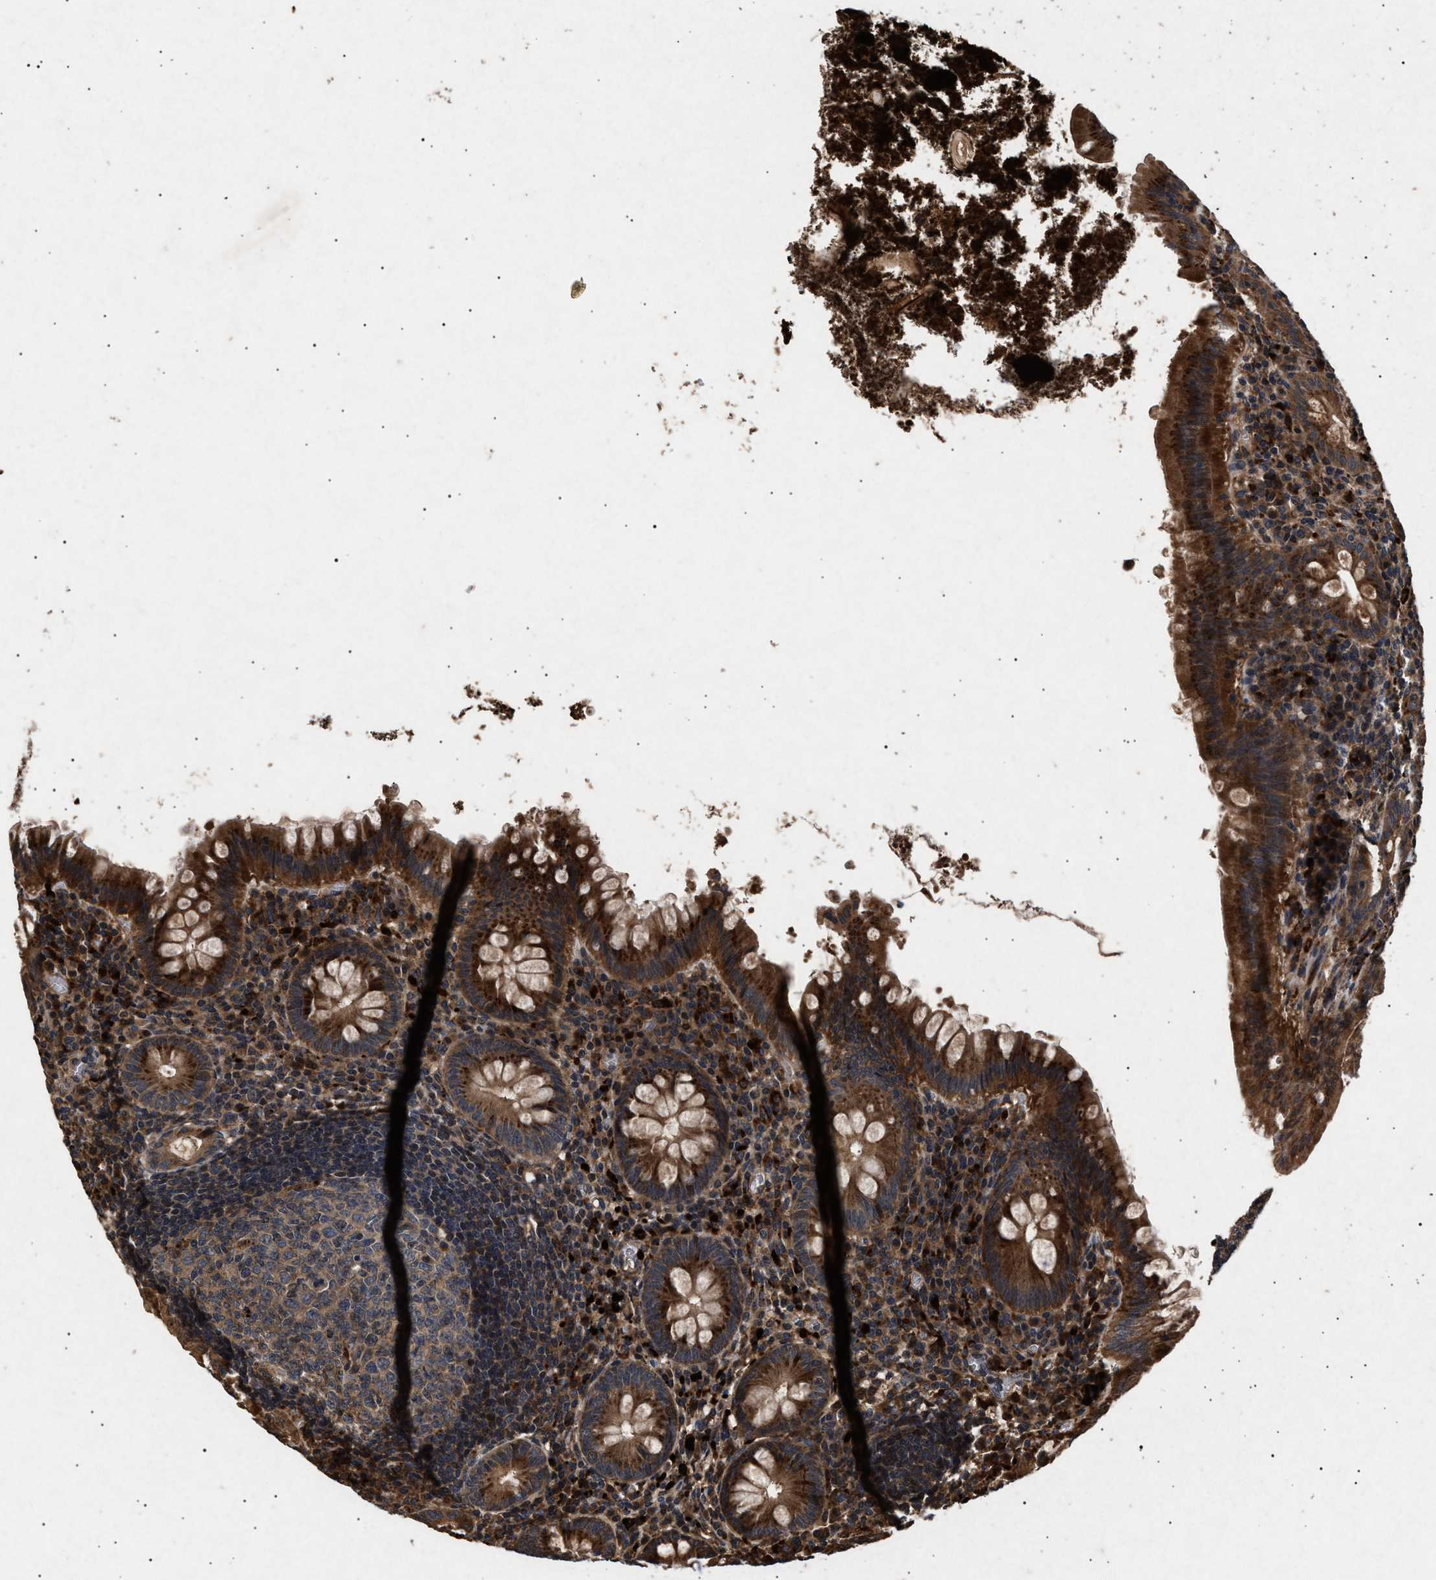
{"staining": {"intensity": "strong", "quantity": ">75%", "location": "cytoplasmic/membranous"}, "tissue": "appendix", "cell_type": "Glandular cells", "image_type": "normal", "snomed": [{"axis": "morphology", "description": "Normal tissue, NOS"}, {"axis": "topography", "description": "Appendix"}], "caption": "An immunohistochemistry (IHC) image of normal tissue is shown. Protein staining in brown labels strong cytoplasmic/membranous positivity in appendix within glandular cells. (DAB (3,3'-diaminobenzidine) = brown stain, brightfield microscopy at high magnification).", "gene": "ITGB5", "patient": {"sex": "male", "age": 56}}